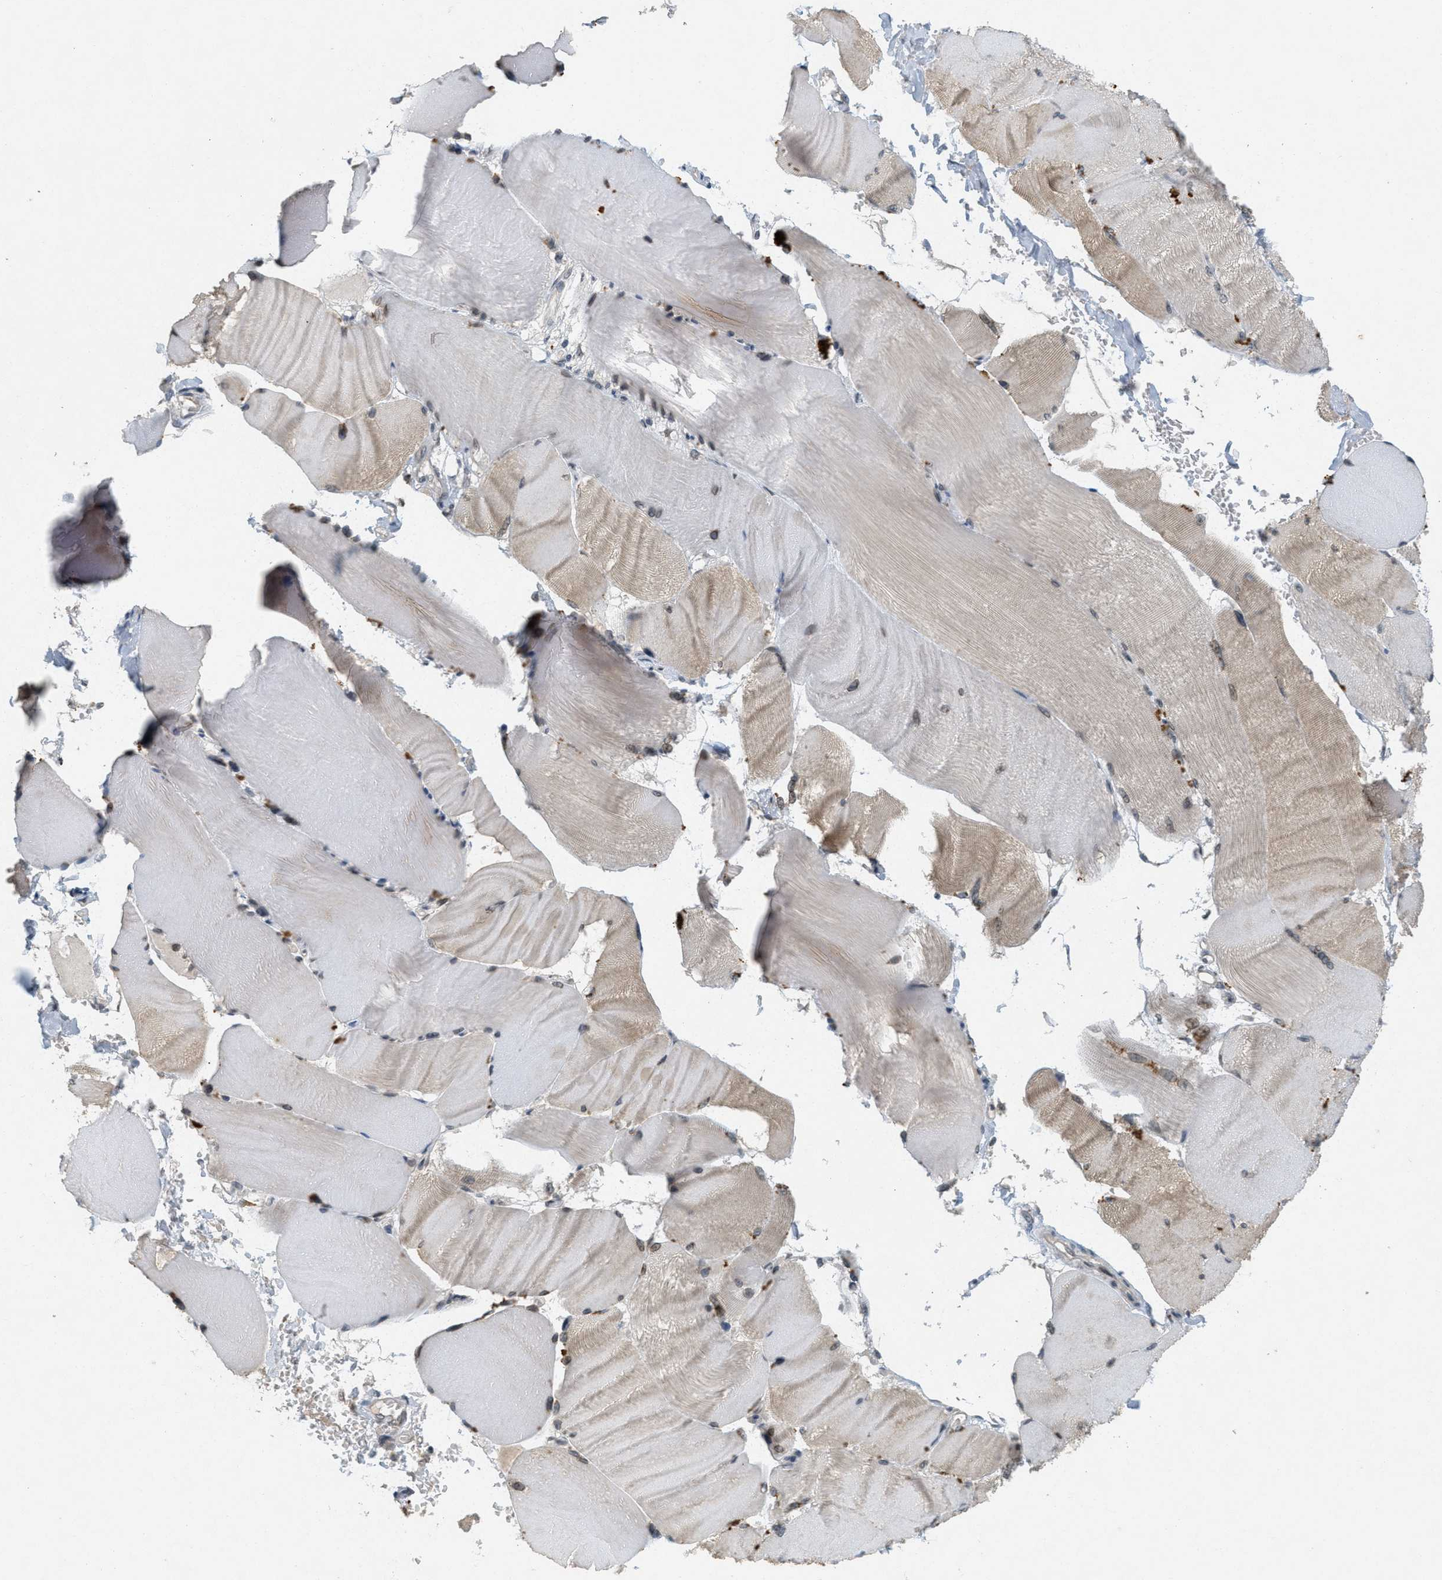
{"staining": {"intensity": "moderate", "quantity": ">75%", "location": "cytoplasmic/membranous,nuclear"}, "tissue": "skeletal muscle", "cell_type": "Myocytes", "image_type": "normal", "snomed": [{"axis": "morphology", "description": "Normal tissue, NOS"}, {"axis": "topography", "description": "Skin"}, {"axis": "topography", "description": "Skeletal muscle"}], "caption": "Myocytes exhibit moderate cytoplasmic/membranous,nuclear staining in about >75% of cells in normal skeletal muscle.", "gene": "ABHD6", "patient": {"sex": "male", "age": 83}}